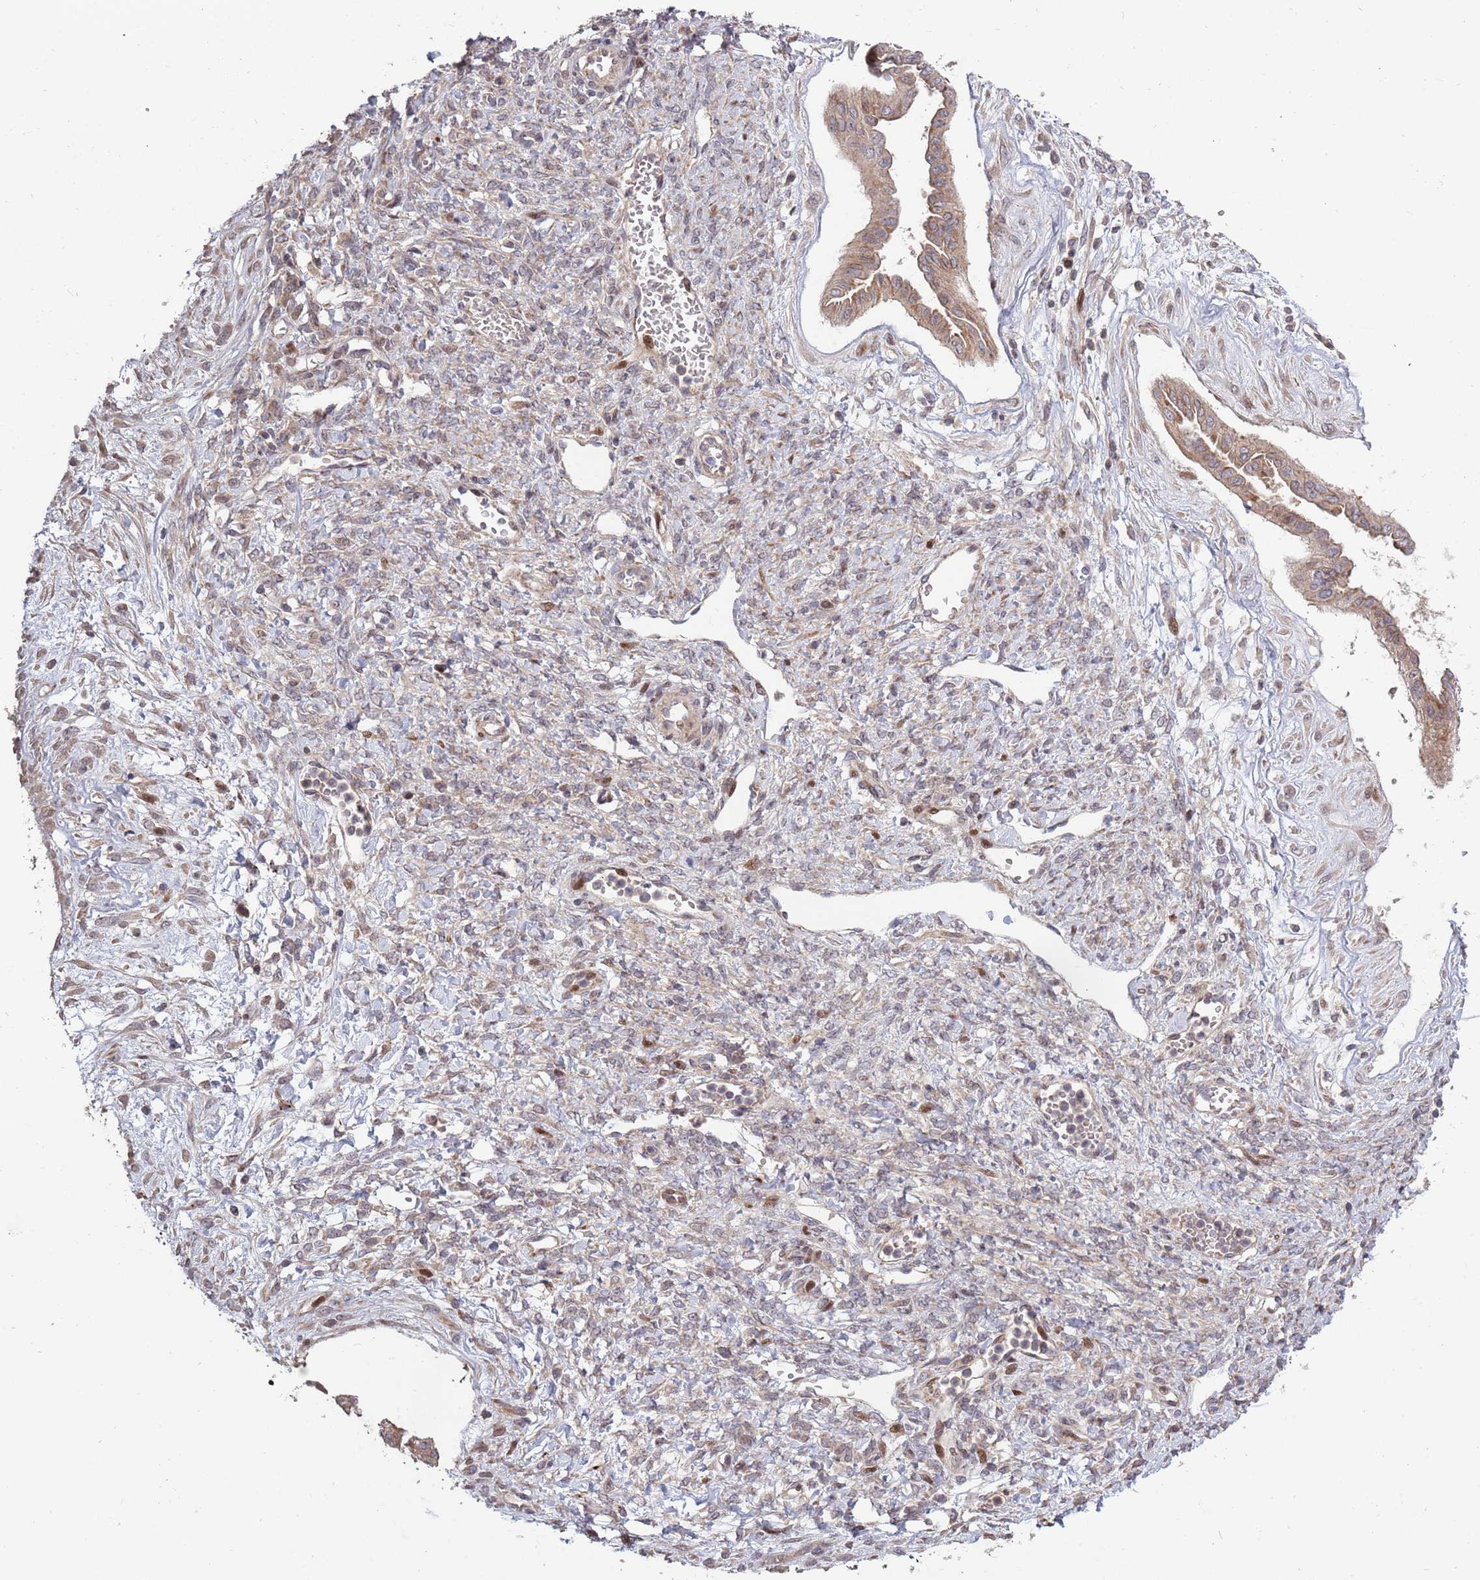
{"staining": {"intensity": "weak", "quantity": ">75%", "location": "cytoplasmic/membranous"}, "tissue": "ovarian cancer", "cell_type": "Tumor cells", "image_type": "cancer", "snomed": [{"axis": "morphology", "description": "Cystadenocarcinoma, mucinous, NOS"}, {"axis": "topography", "description": "Ovary"}], "caption": "A micrograph showing weak cytoplasmic/membranous staining in approximately >75% of tumor cells in mucinous cystadenocarcinoma (ovarian), as visualized by brown immunohistochemical staining.", "gene": "SYNDIG1L", "patient": {"sex": "female", "age": 73}}